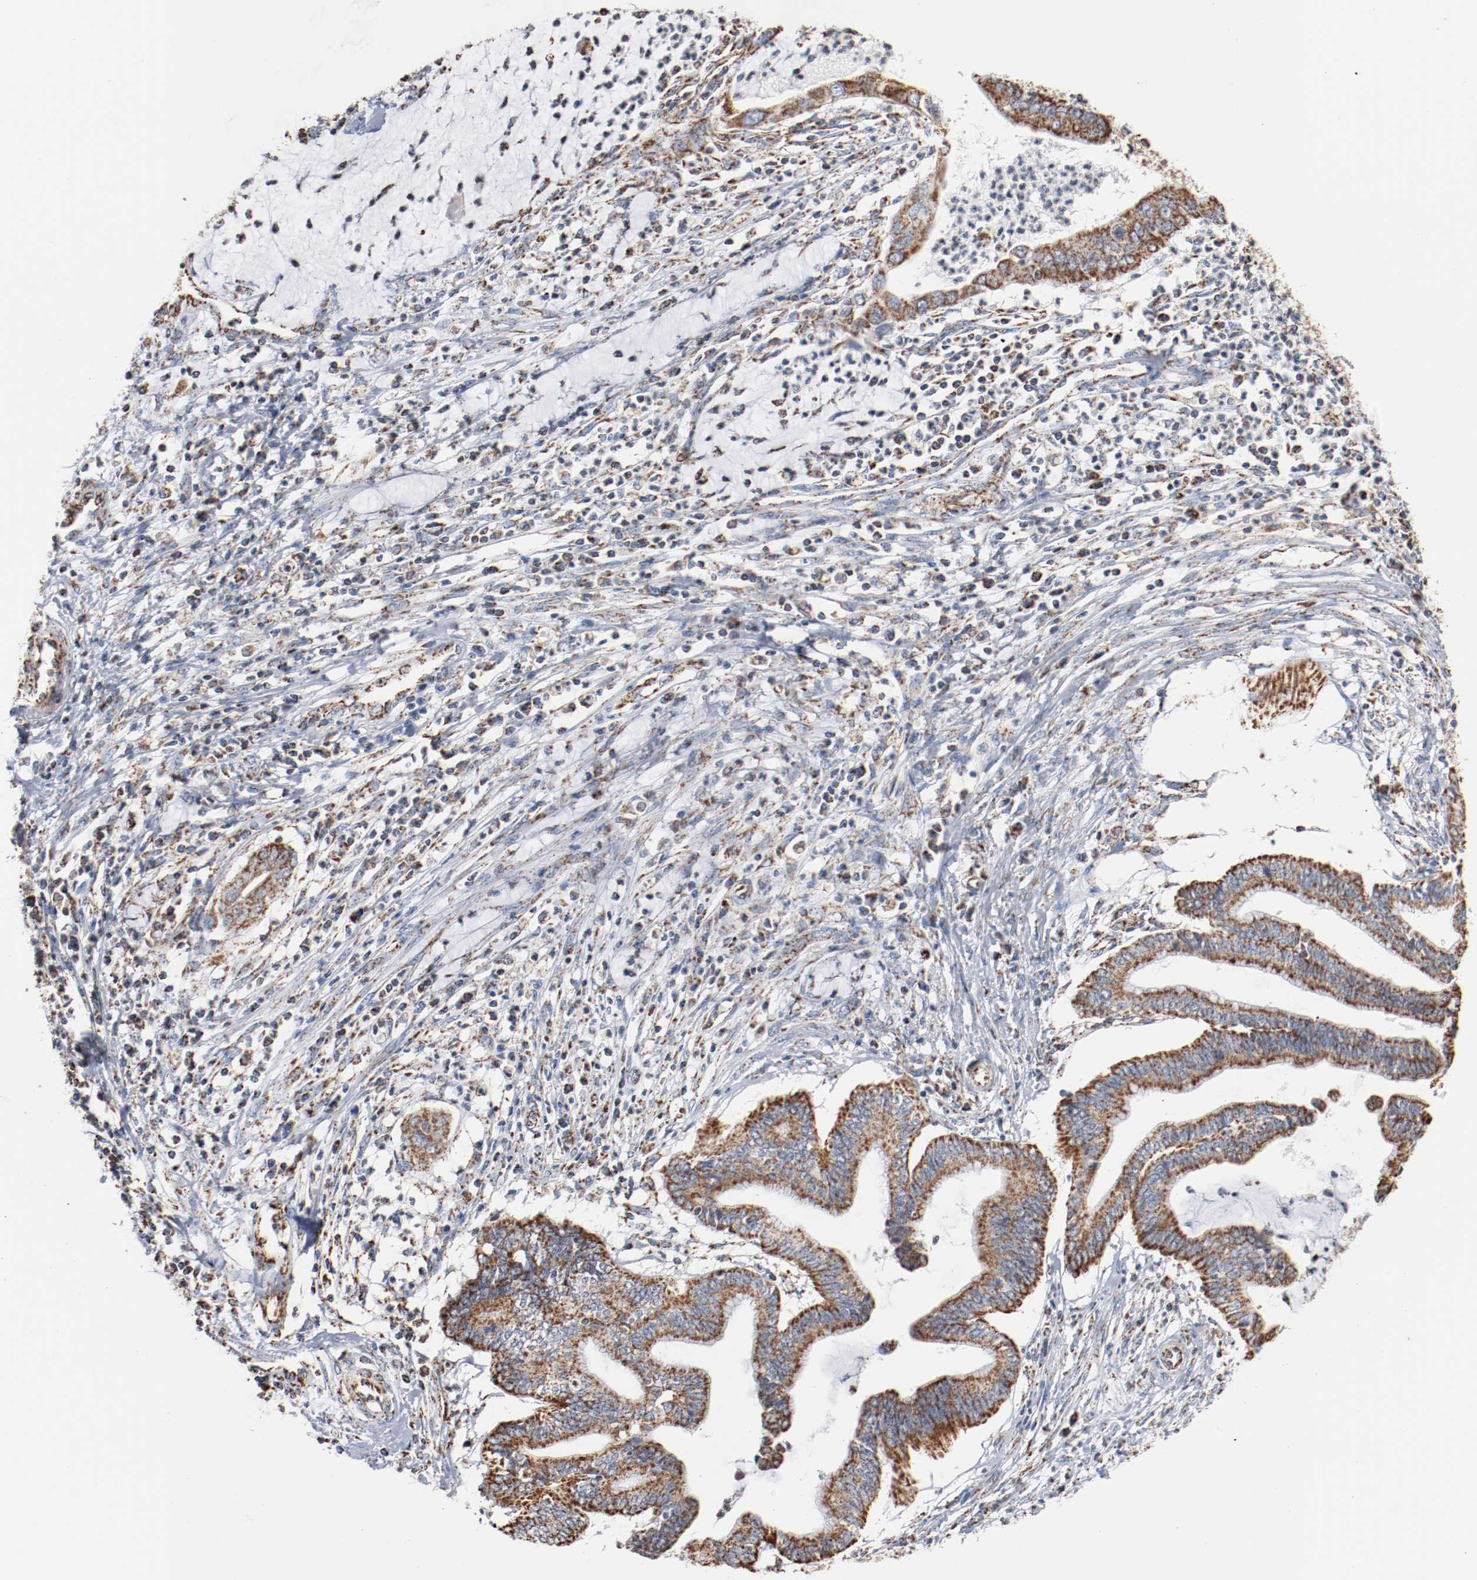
{"staining": {"intensity": "strong", "quantity": ">75%", "location": "cytoplasmic/membranous"}, "tissue": "cervical cancer", "cell_type": "Tumor cells", "image_type": "cancer", "snomed": [{"axis": "morphology", "description": "Adenocarcinoma, NOS"}, {"axis": "topography", "description": "Cervix"}], "caption": "Immunohistochemical staining of adenocarcinoma (cervical) reveals high levels of strong cytoplasmic/membranous protein positivity in about >75% of tumor cells.", "gene": "NDUFS4", "patient": {"sex": "female", "age": 36}}